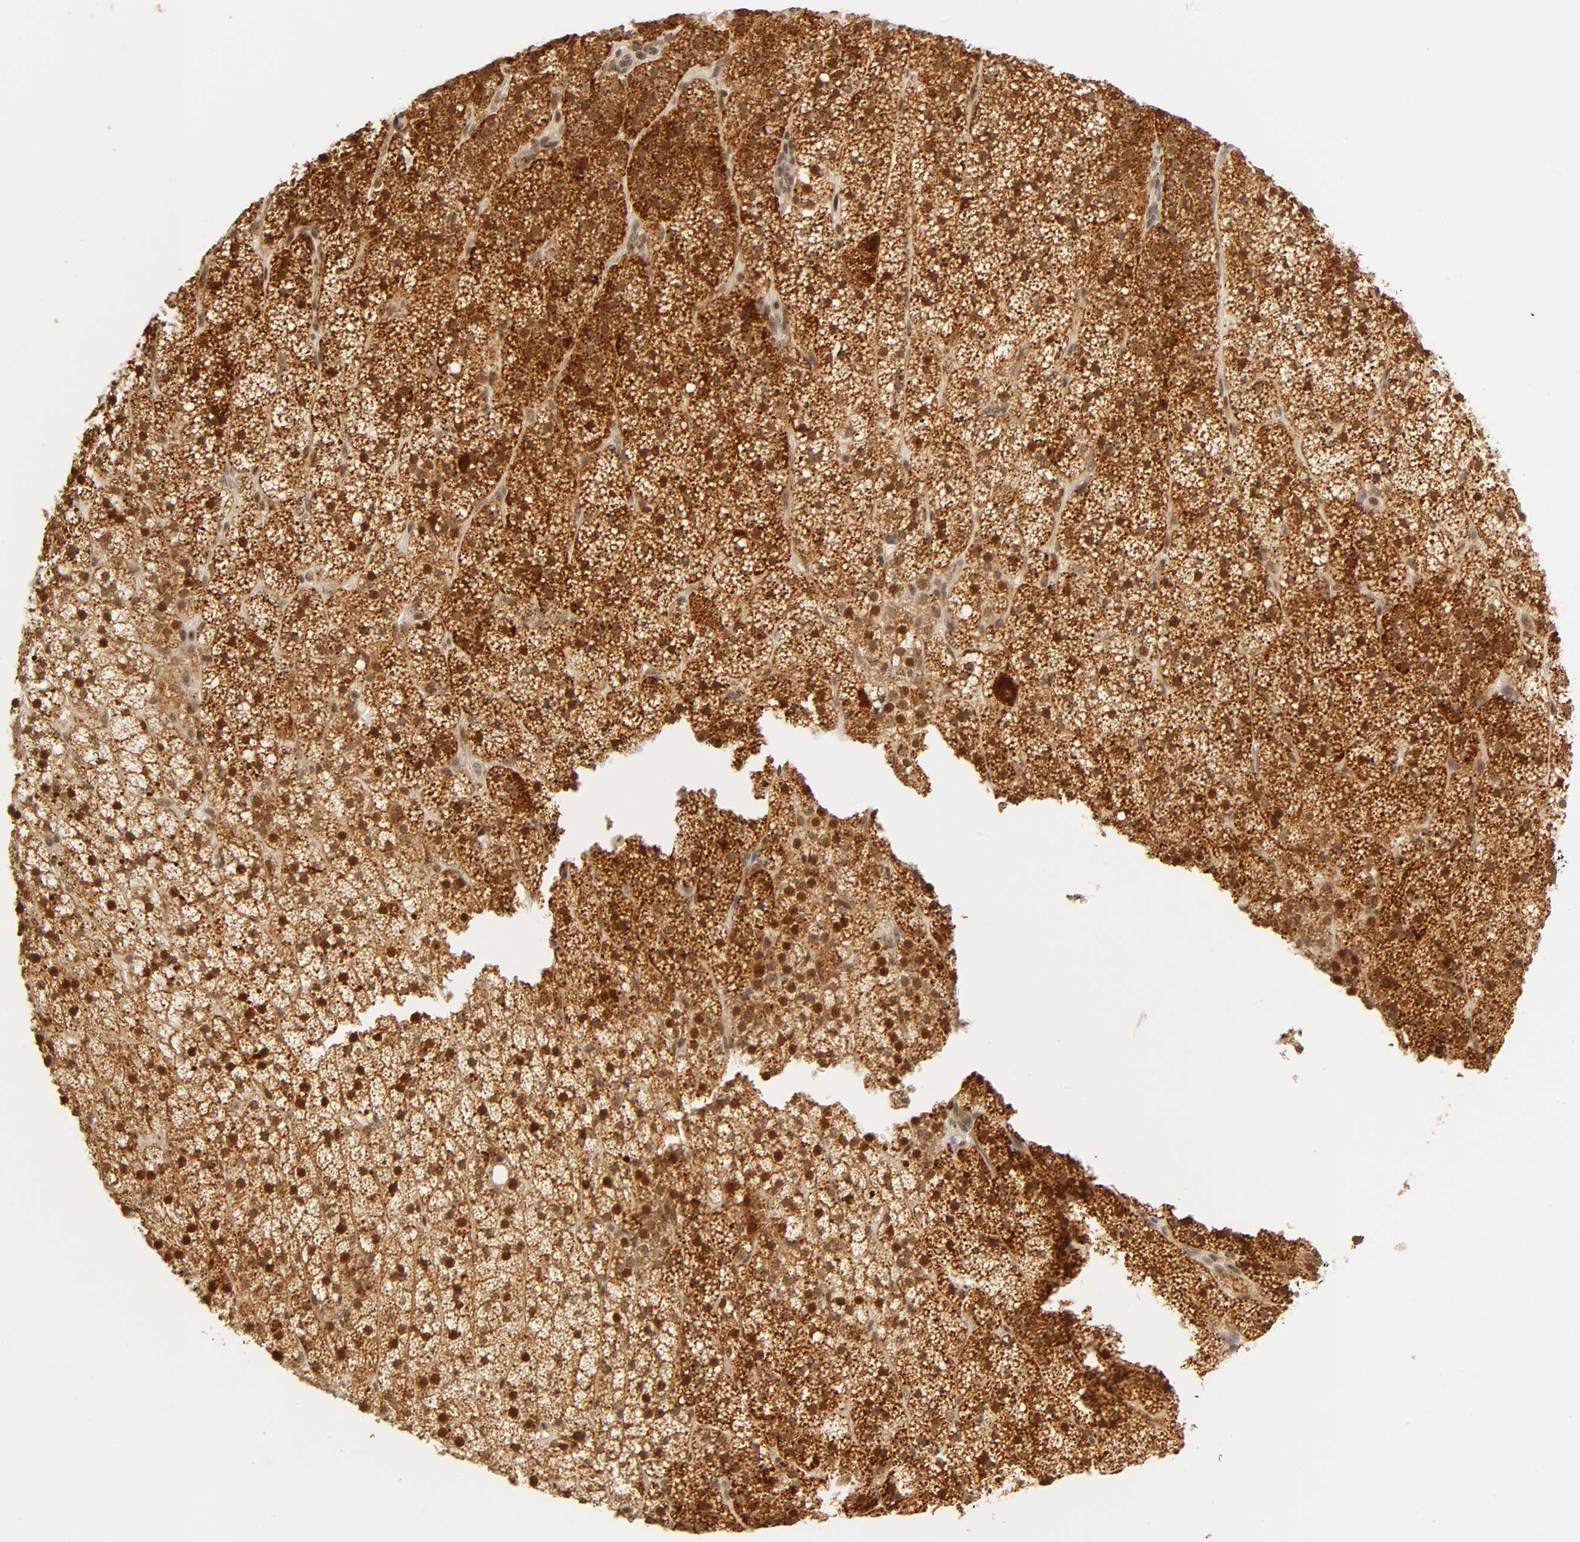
{"staining": {"intensity": "strong", "quantity": ">75%", "location": "cytoplasmic/membranous,nuclear"}, "tissue": "adrenal gland", "cell_type": "Glandular cells", "image_type": "normal", "snomed": [{"axis": "morphology", "description": "Normal tissue, NOS"}, {"axis": "topography", "description": "Adrenal gland"}], "caption": "A brown stain shows strong cytoplasmic/membranous,nuclear expression of a protein in glandular cells of unremarkable human adrenal gland.", "gene": "TAF10", "patient": {"sex": "male", "age": 35}}